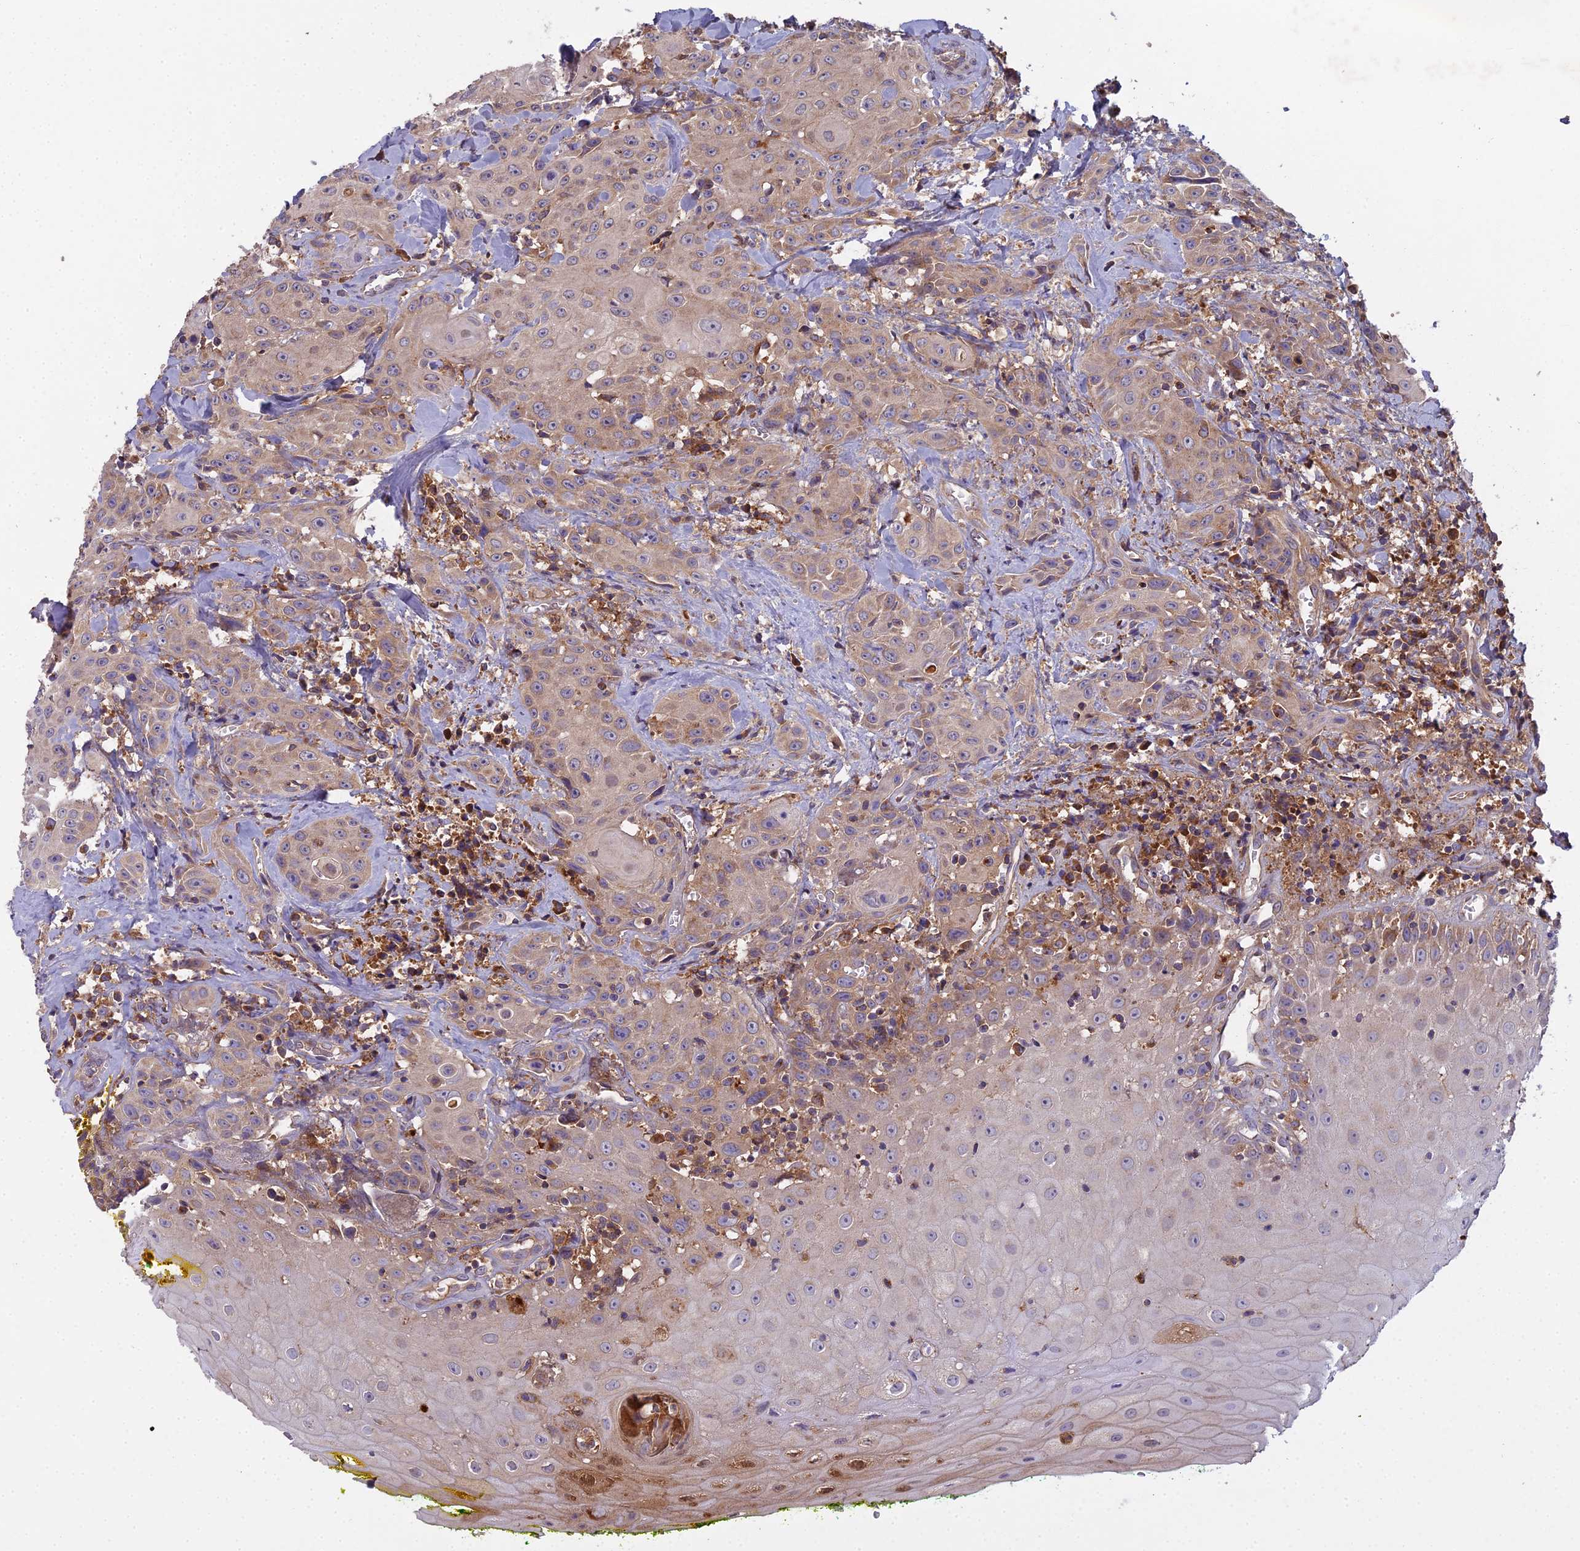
{"staining": {"intensity": "weak", "quantity": "25%-75%", "location": "cytoplasmic/membranous"}, "tissue": "head and neck cancer", "cell_type": "Tumor cells", "image_type": "cancer", "snomed": [{"axis": "morphology", "description": "Squamous cell carcinoma, NOS"}, {"axis": "topography", "description": "Oral tissue"}, {"axis": "topography", "description": "Head-Neck"}], "caption": "Head and neck cancer (squamous cell carcinoma) was stained to show a protein in brown. There is low levels of weak cytoplasmic/membranous staining in approximately 25%-75% of tumor cells.", "gene": "CCDC167", "patient": {"sex": "female", "age": 82}}